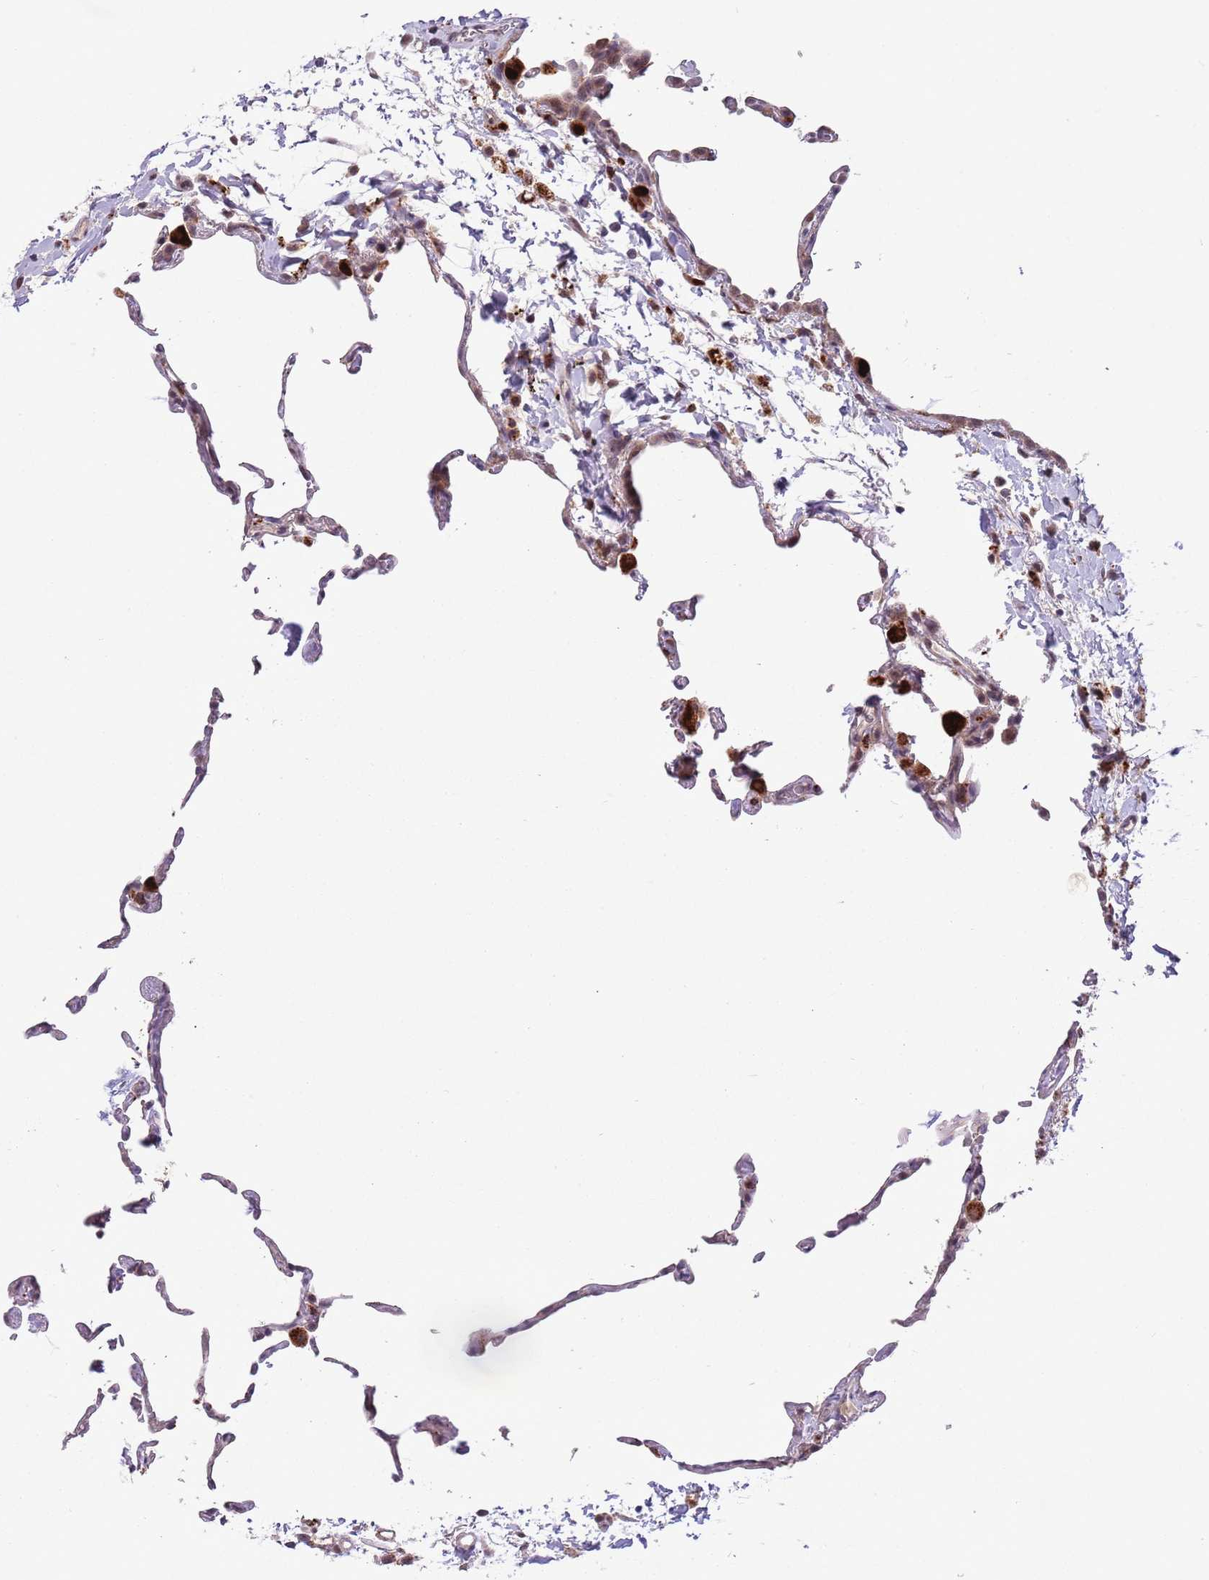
{"staining": {"intensity": "weak", "quantity": "<25%", "location": "cytoplasmic/membranous"}, "tissue": "lung", "cell_type": "Alveolar cells", "image_type": "normal", "snomed": [{"axis": "morphology", "description": "Normal tissue, NOS"}, {"axis": "topography", "description": "Lung"}], "caption": "Immunohistochemistry (IHC) histopathology image of unremarkable lung: human lung stained with DAB (3,3'-diaminobenzidine) displays no significant protein staining in alveolar cells.", "gene": "TRIM27", "patient": {"sex": "female", "age": 57}}